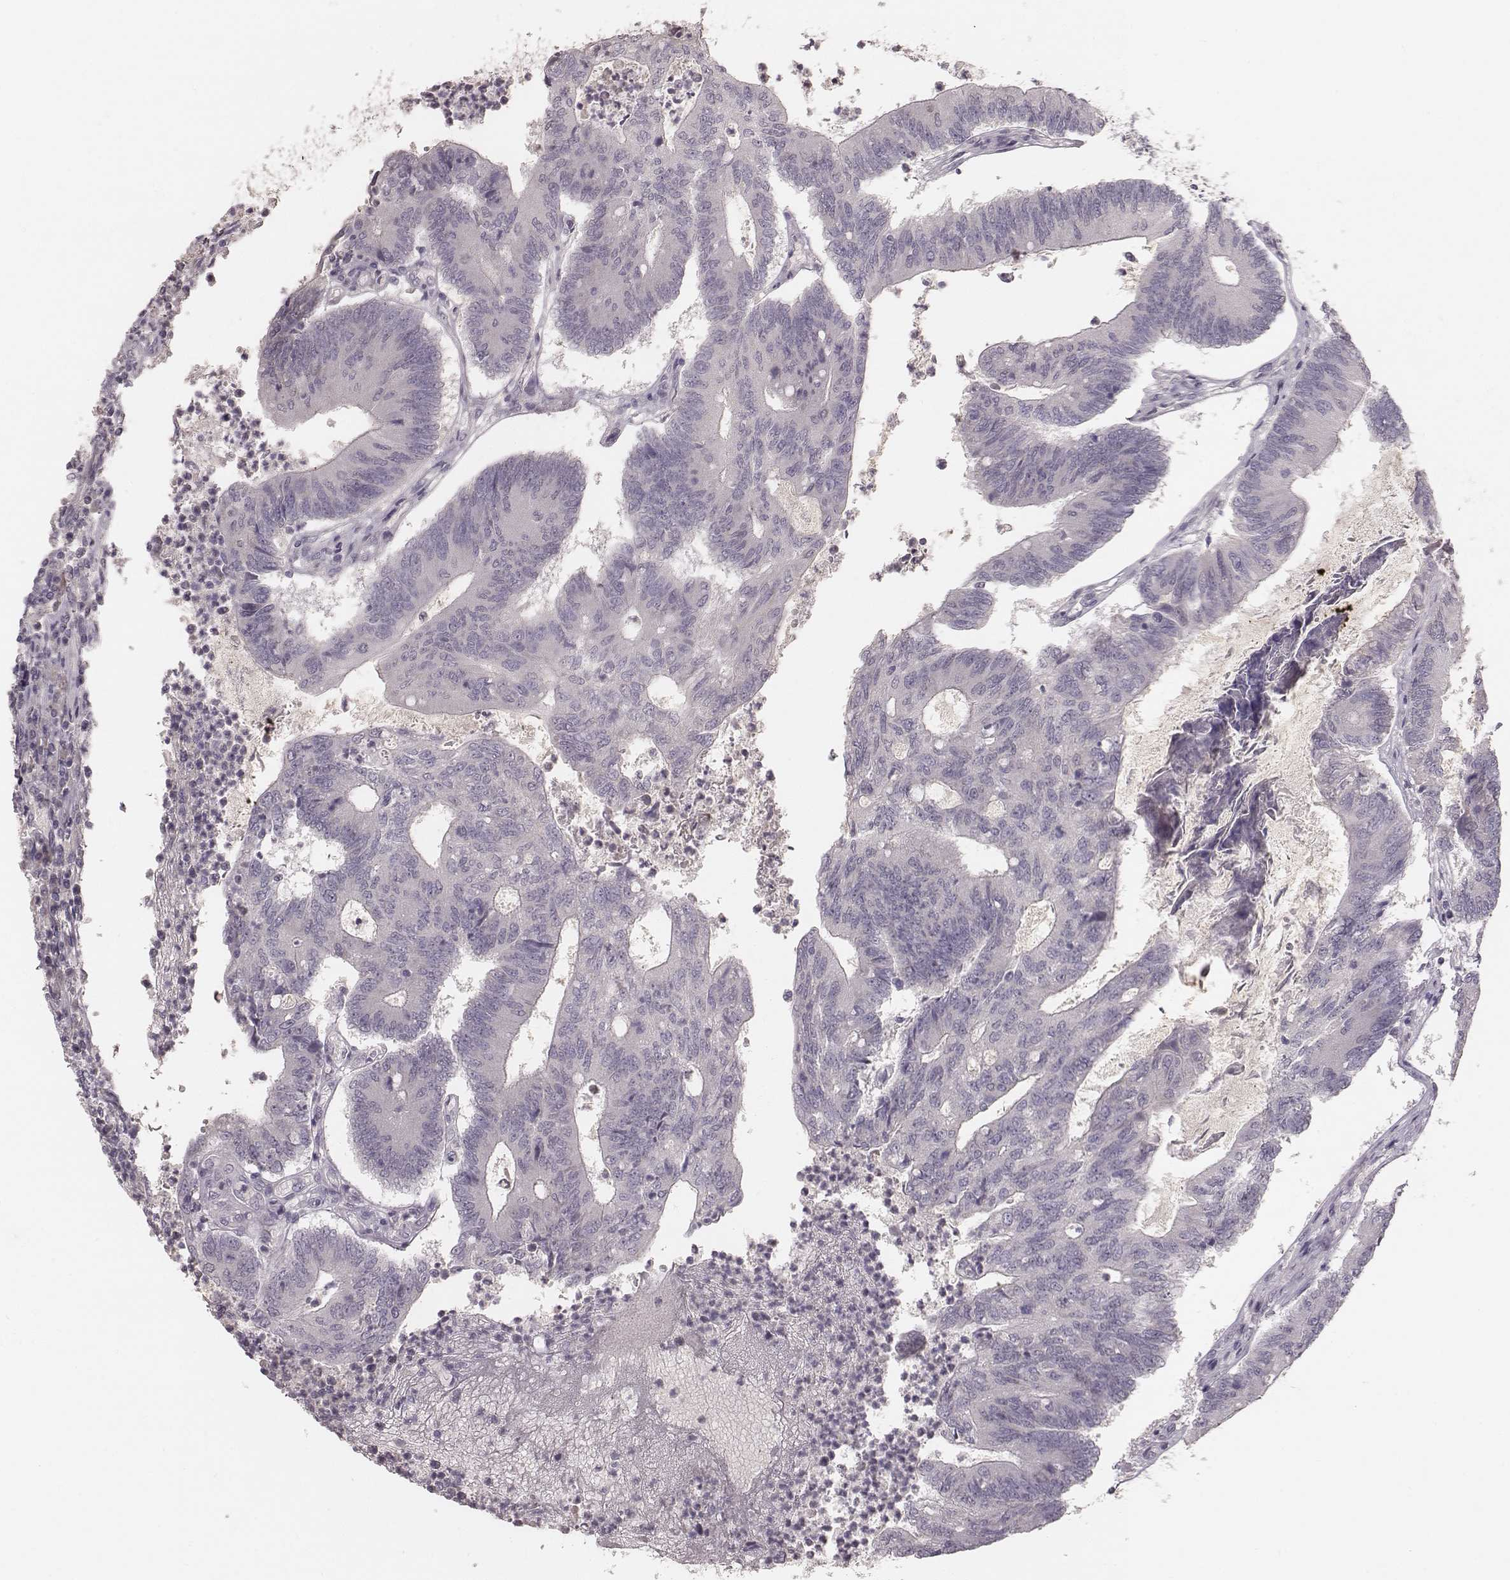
{"staining": {"intensity": "negative", "quantity": "none", "location": "none"}, "tissue": "colorectal cancer", "cell_type": "Tumor cells", "image_type": "cancer", "snomed": [{"axis": "morphology", "description": "Adenocarcinoma, NOS"}, {"axis": "topography", "description": "Colon"}], "caption": "Image shows no protein staining in tumor cells of colorectal cancer (adenocarcinoma) tissue. Nuclei are stained in blue.", "gene": "LY6K", "patient": {"sex": "female", "age": 70}}